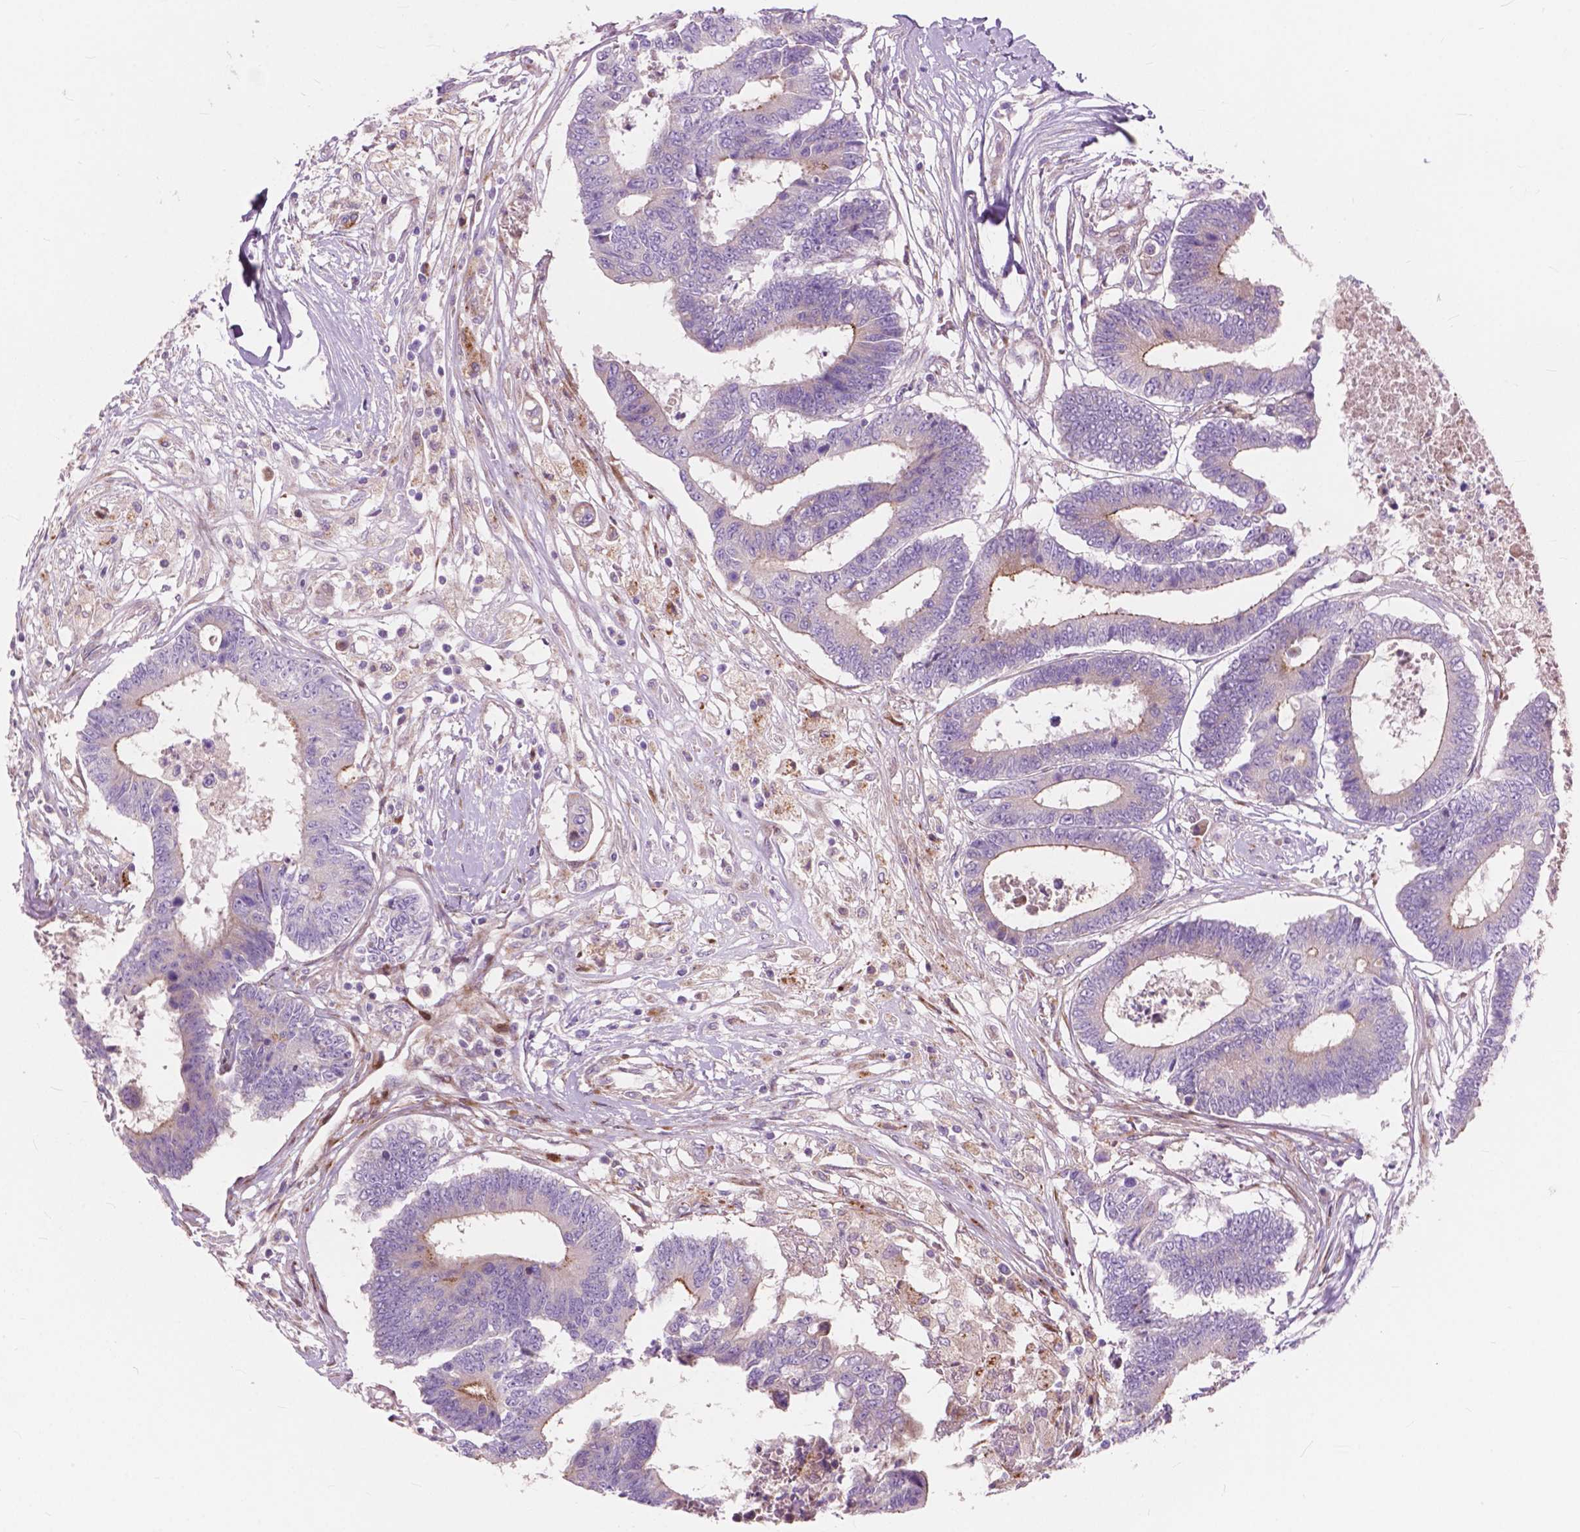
{"staining": {"intensity": "negative", "quantity": "none", "location": "none"}, "tissue": "colorectal cancer", "cell_type": "Tumor cells", "image_type": "cancer", "snomed": [{"axis": "morphology", "description": "Adenocarcinoma, NOS"}, {"axis": "topography", "description": "Colon"}], "caption": "Immunohistochemistry (IHC) photomicrograph of neoplastic tissue: human colorectal cancer (adenocarcinoma) stained with DAB displays no significant protein staining in tumor cells.", "gene": "MORN1", "patient": {"sex": "female", "age": 48}}